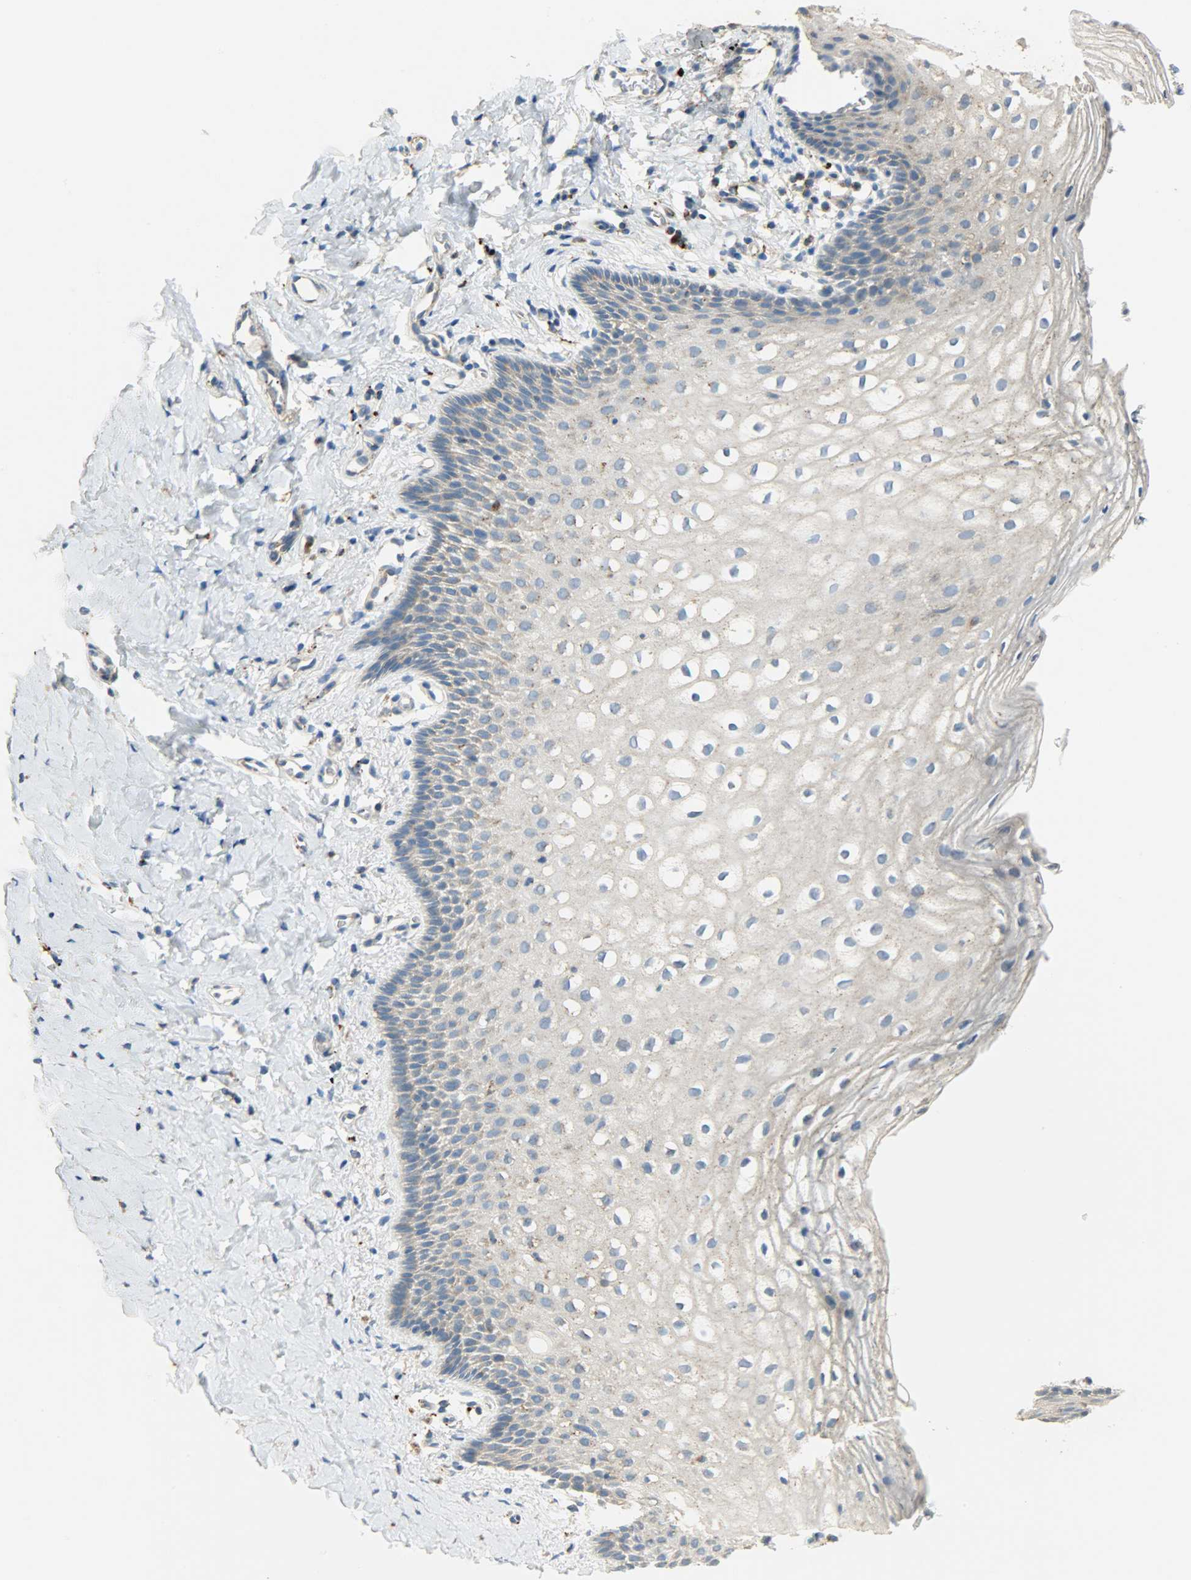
{"staining": {"intensity": "weak", "quantity": "25%-75%", "location": "cytoplasmic/membranous"}, "tissue": "vagina", "cell_type": "Squamous epithelial cells", "image_type": "normal", "snomed": [{"axis": "morphology", "description": "Normal tissue, NOS"}, {"axis": "topography", "description": "Vagina"}], "caption": "Benign vagina was stained to show a protein in brown. There is low levels of weak cytoplasmic/membranous staining in approximately 25%-75% of squamous epithelial cells. The staining was performed using DAB (3,3'-diaminobenzidine) to visualize the protein expression in brown, while the nuclei were stained in blue with hematoxylin (Magnification: 20x).", "gene": "ASAH1", "patient": {"sex": "female", "age": 55}}